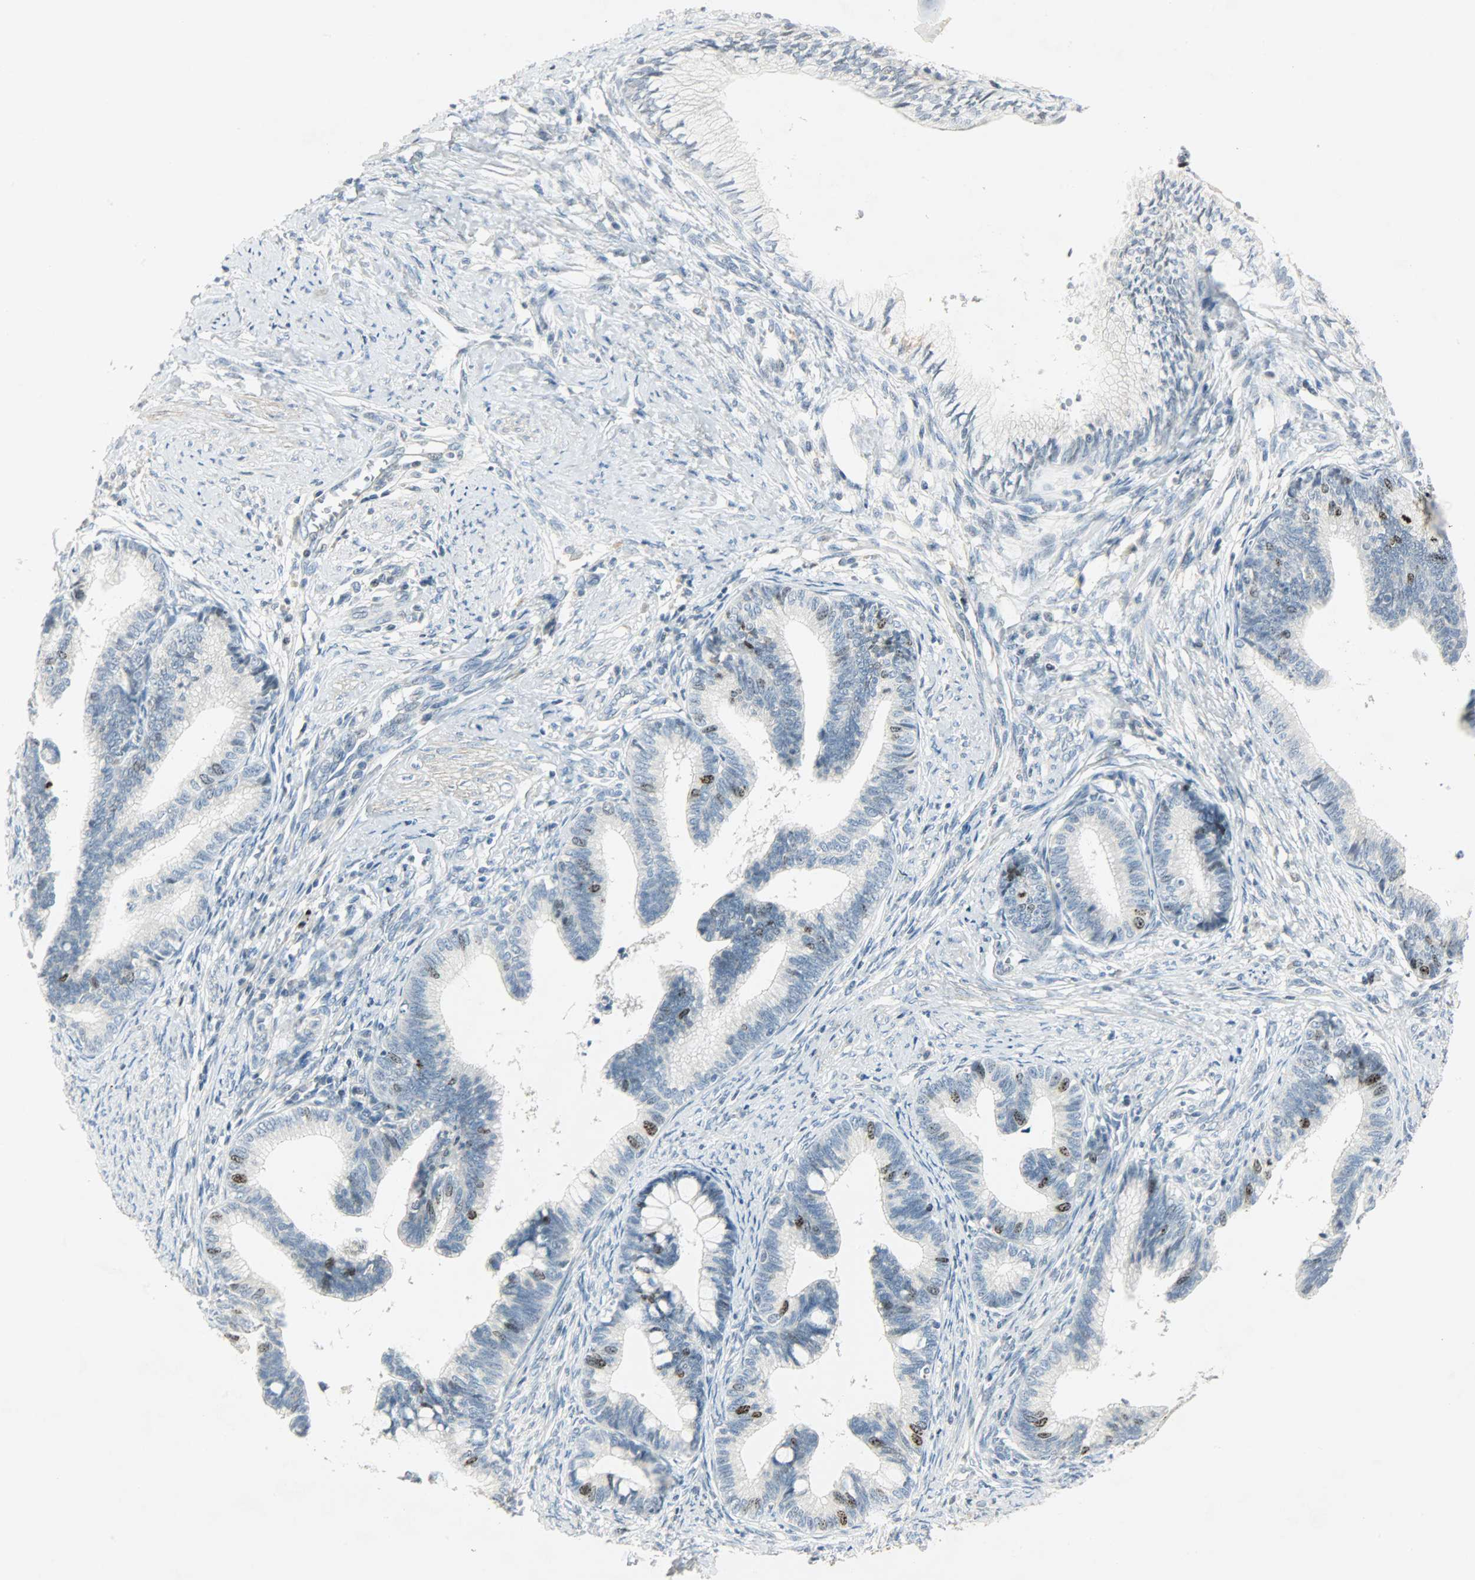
{"staining": {"intensity": "moderate", "quantity": "<25%", "location": "nuclear"}, "tissue": "cervical cancer", "cell_type": "Tumor cells", "image_type": "cancer", "snomed": [{"axis": "morphology", "description": "Adenocarcinoma, NOS"}, {"axis": "topography", "description": "Cervix"}], "caption": "IHC histopathology image of adenocarcinoma (cervical) stained for a protein (brown), which displays low levels of moderate nuclear positivity in approximately <25% of tumor cells.", "gene": "AURKB", "patient": {"sex": "female", "age": 36}}